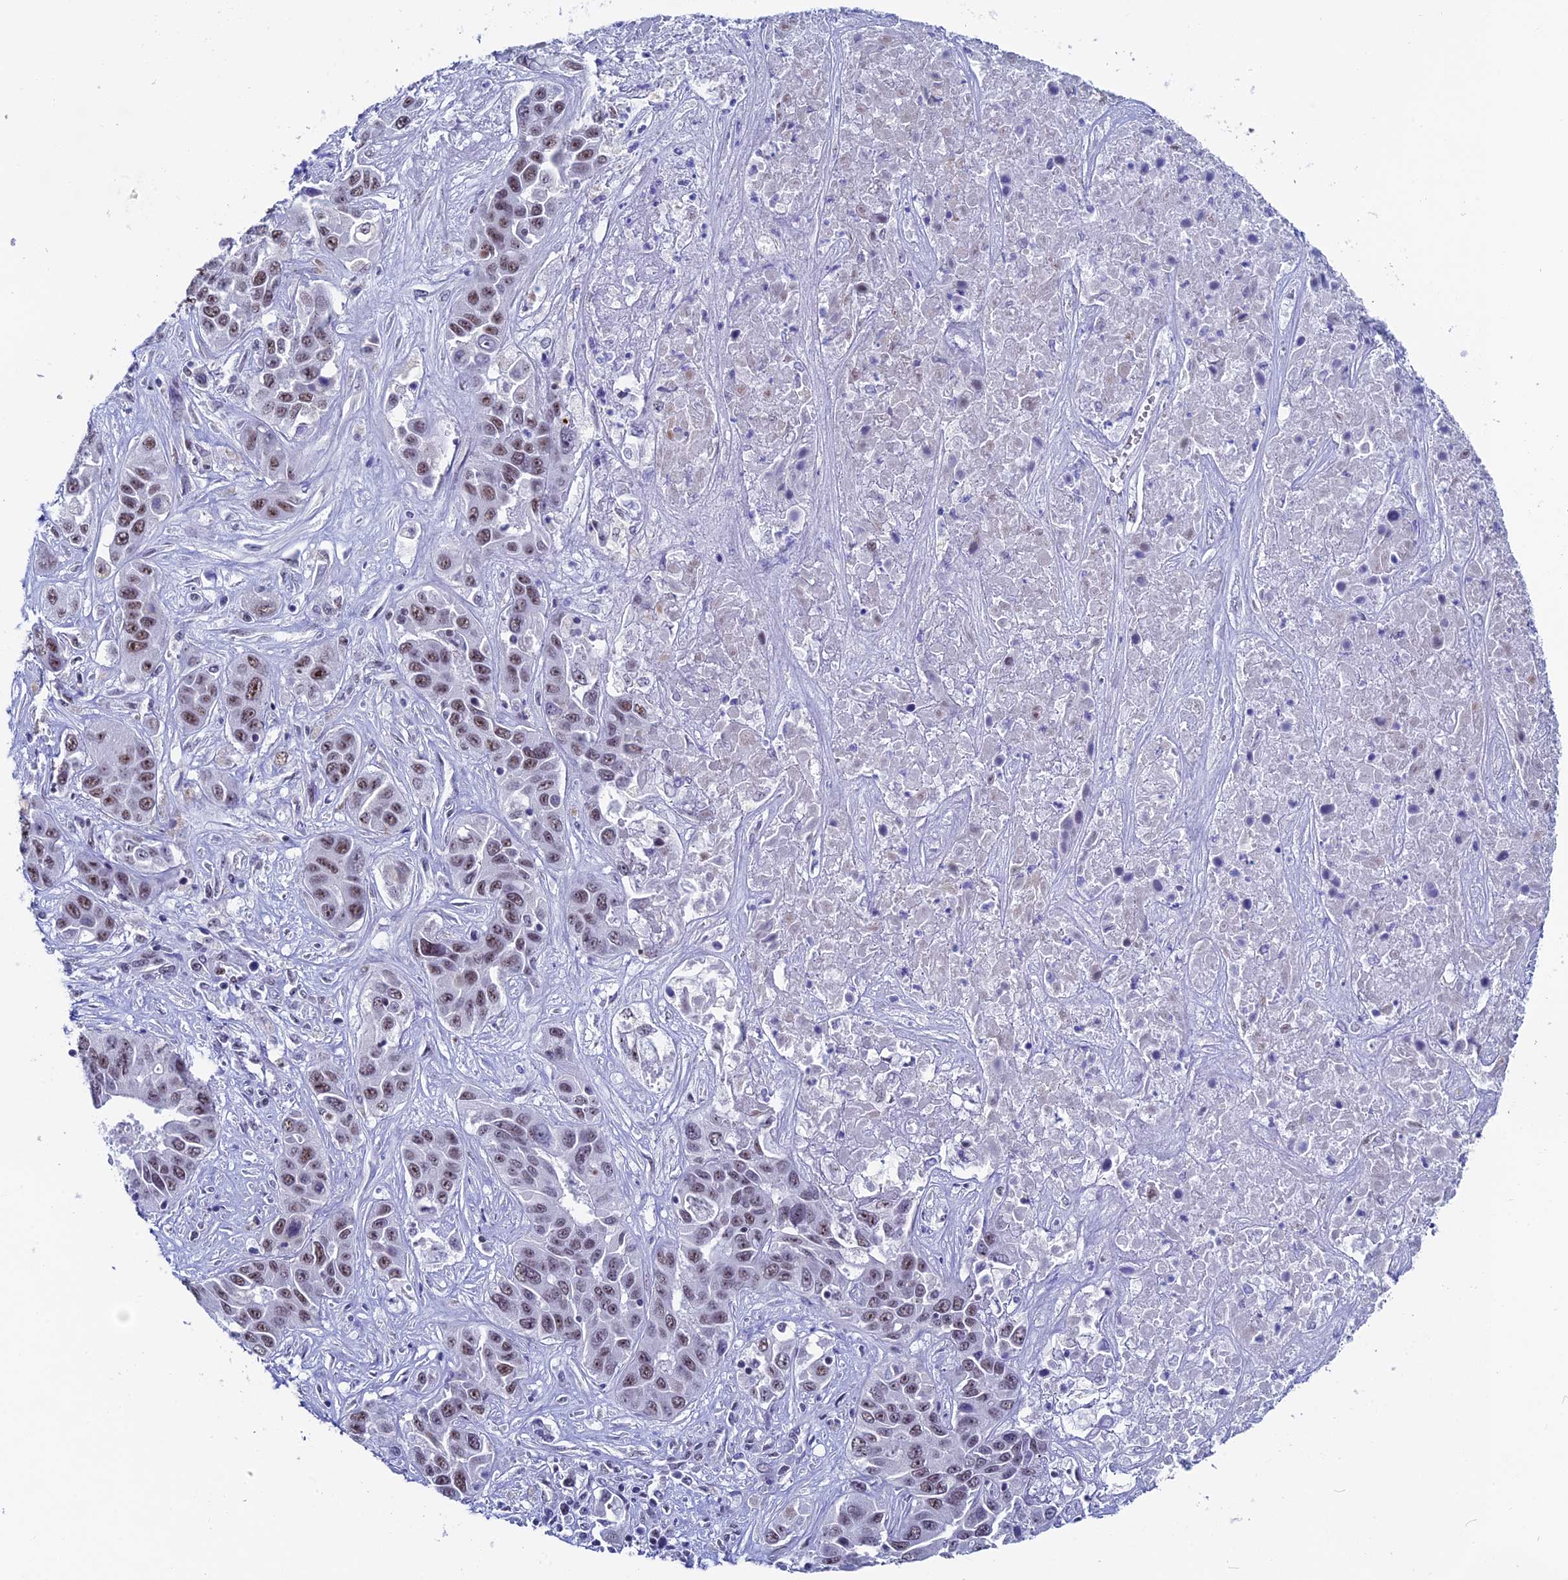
{"staining": {"intensity": "moderate", "quantity": ">75%", "location": "nuclear"}, "tissue": "liver cancer", "cell_type": "Tumor cells", "image_type": "cancer", "snomed": [{"axis": "morphology", "description": "Cholangiocarcinoma"}, {"axis": "topography", "description": "Liver"}], "caption": "Protein analysis of liver cancer (cholangiocarcinoma) tissue displays moderate nuclear expression in about >75% of tumor cells.", "gene": "CD2BP2", "patient": {"sex": "female", "age": 52}}